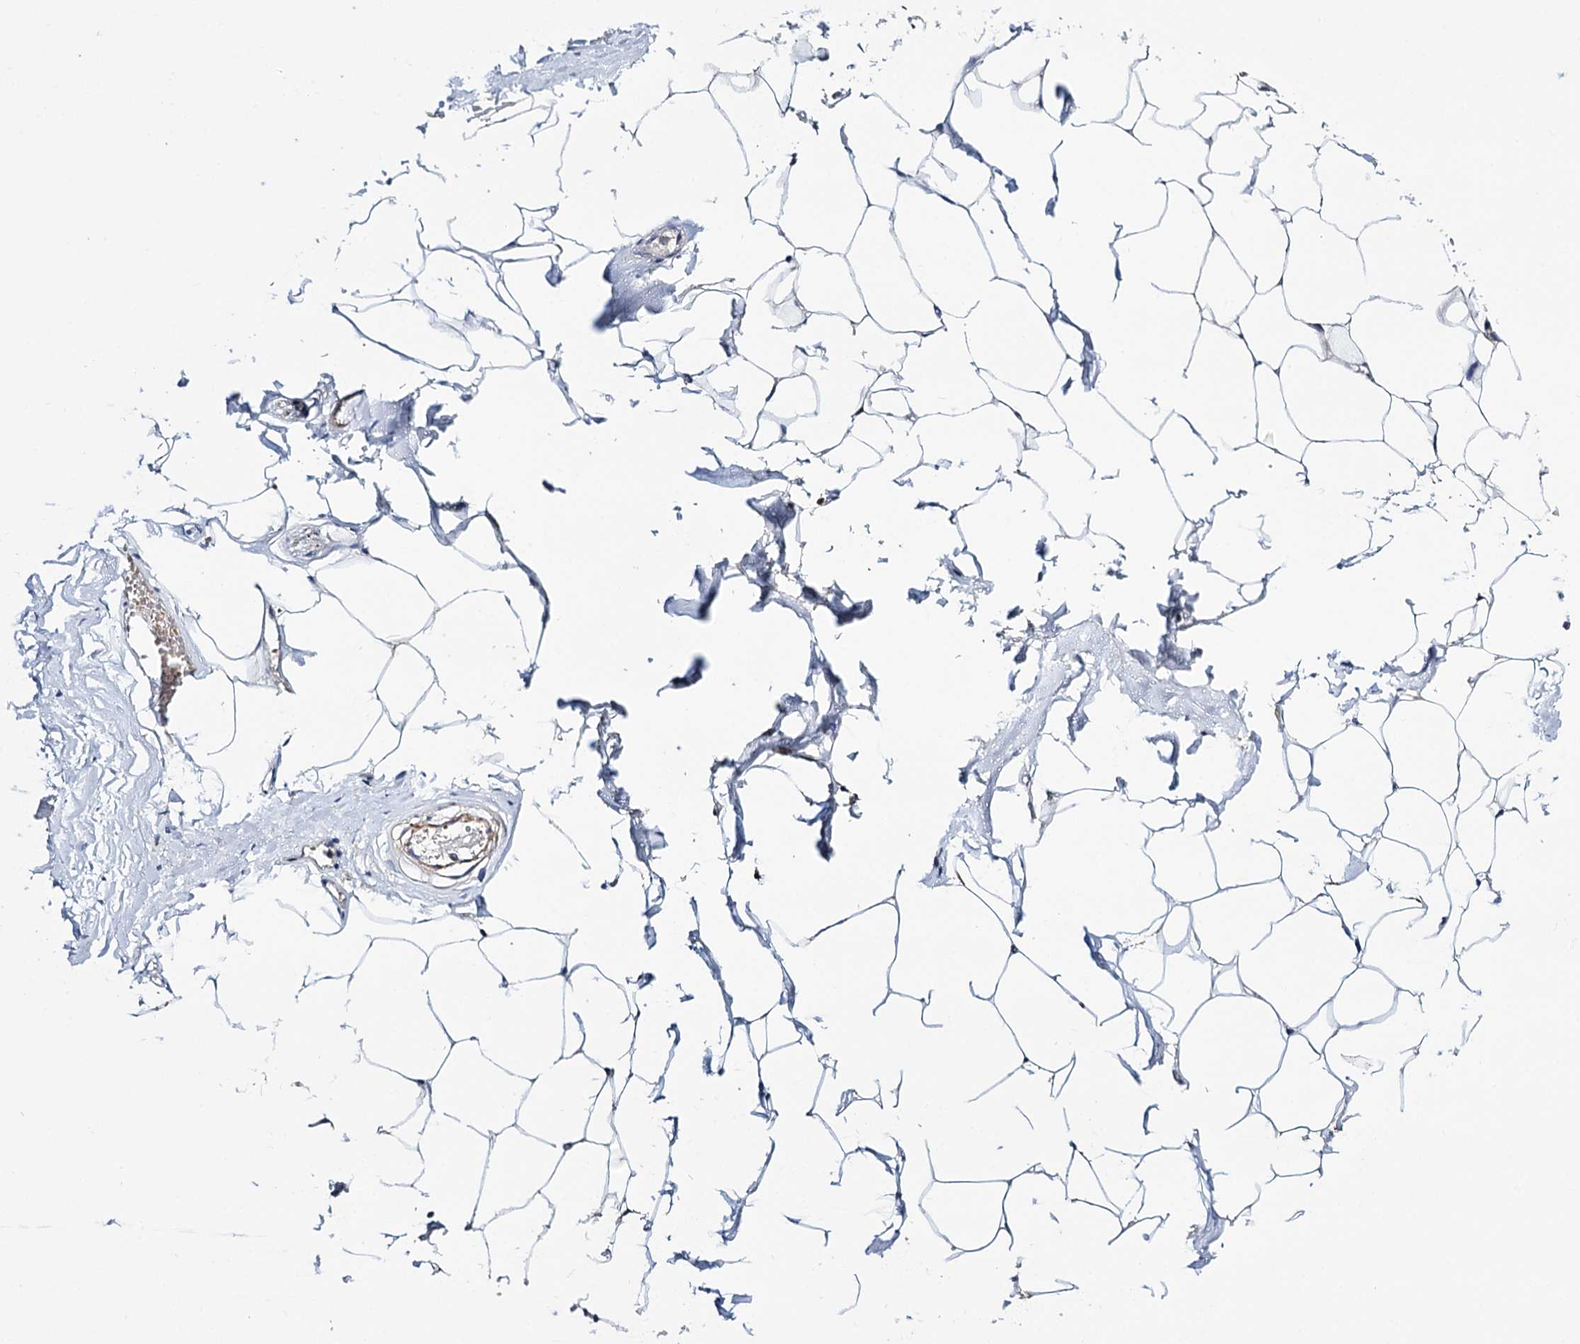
{"staining": {"intensity": "weak", "quantity": "<25%", "location": "cytoplasmic/membranous"}, "tissue": "adipose tissue", "cell_type": "Adipocytes", "image_type": "normal", "snomed": [{"axis": "morphology", "description": "Normal tissue, NOS"}, {"axis": "morphology", "description": "Adenocarcinoma, Low grade"}, {"axis": "topography", "description": "Prostate"}, {"axis": "topography", "description": "Peripheral nerve tissue"}], "caption": "DAB immunohistochemical staining of unremarkable adipose tissue displays no significant positivity in adipocytes. Nuclei are stained in blue.", "gene": "CFAP46", "patient": {"sex": "male", "age": 63}}